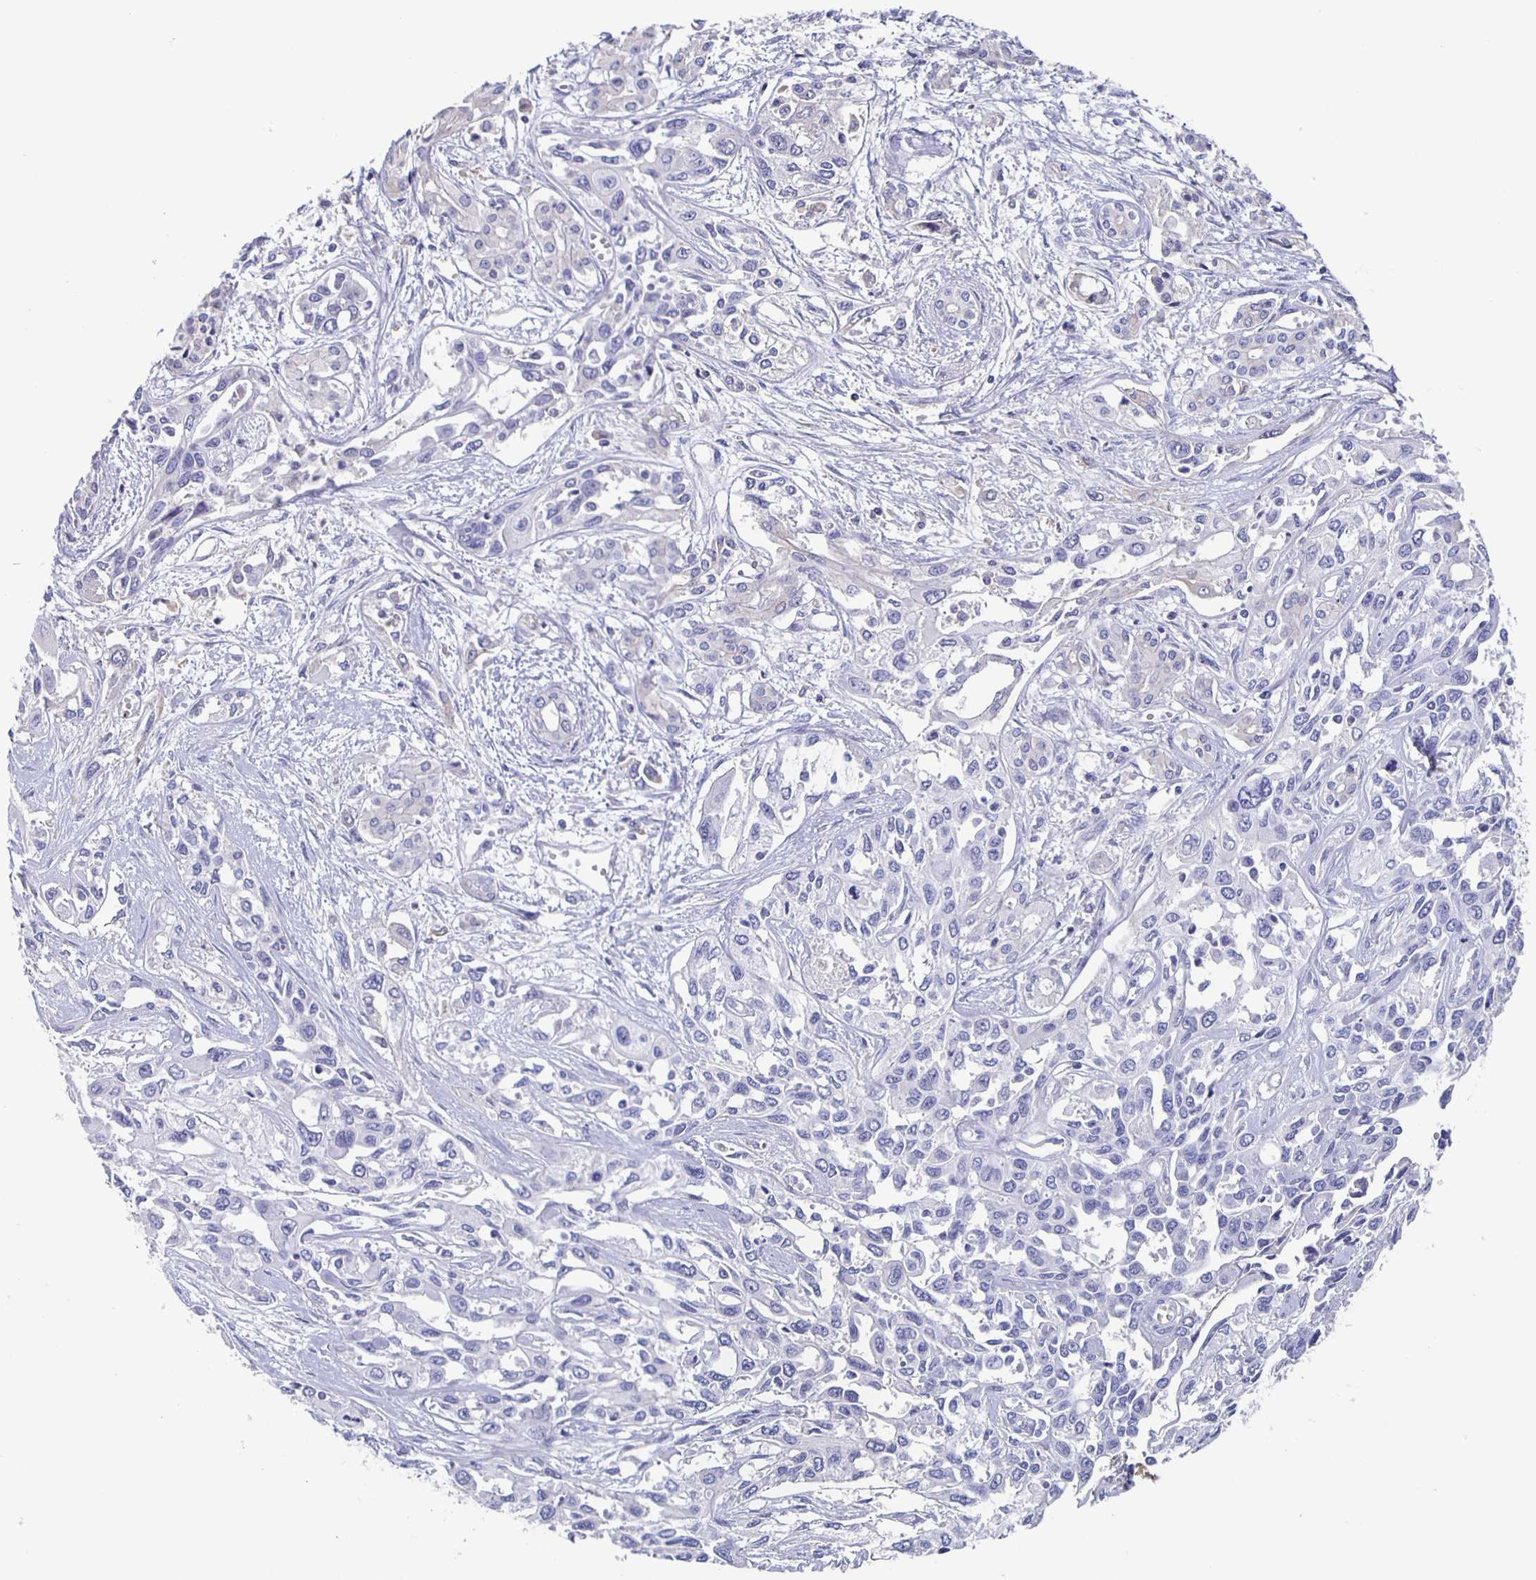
{"staining": {"intensity": "negative", "quantity": "none", "location": "none"}, "tissue": "pancreatic cancer", "cell_type": "Tumor cells", "image_type": "cancer", "snomed": [{"axis": "morphology", "description": "Adenocarcinoma, NOS"}, {"axis": "topography", "description": "Pancreas"}], "caption": "This is a image of immunohistochemistry staining of pancreatic cancer, which shows no staining in tumor cells.", "gene": "FGA", "patient": {"sex": "female", "age": 55}}